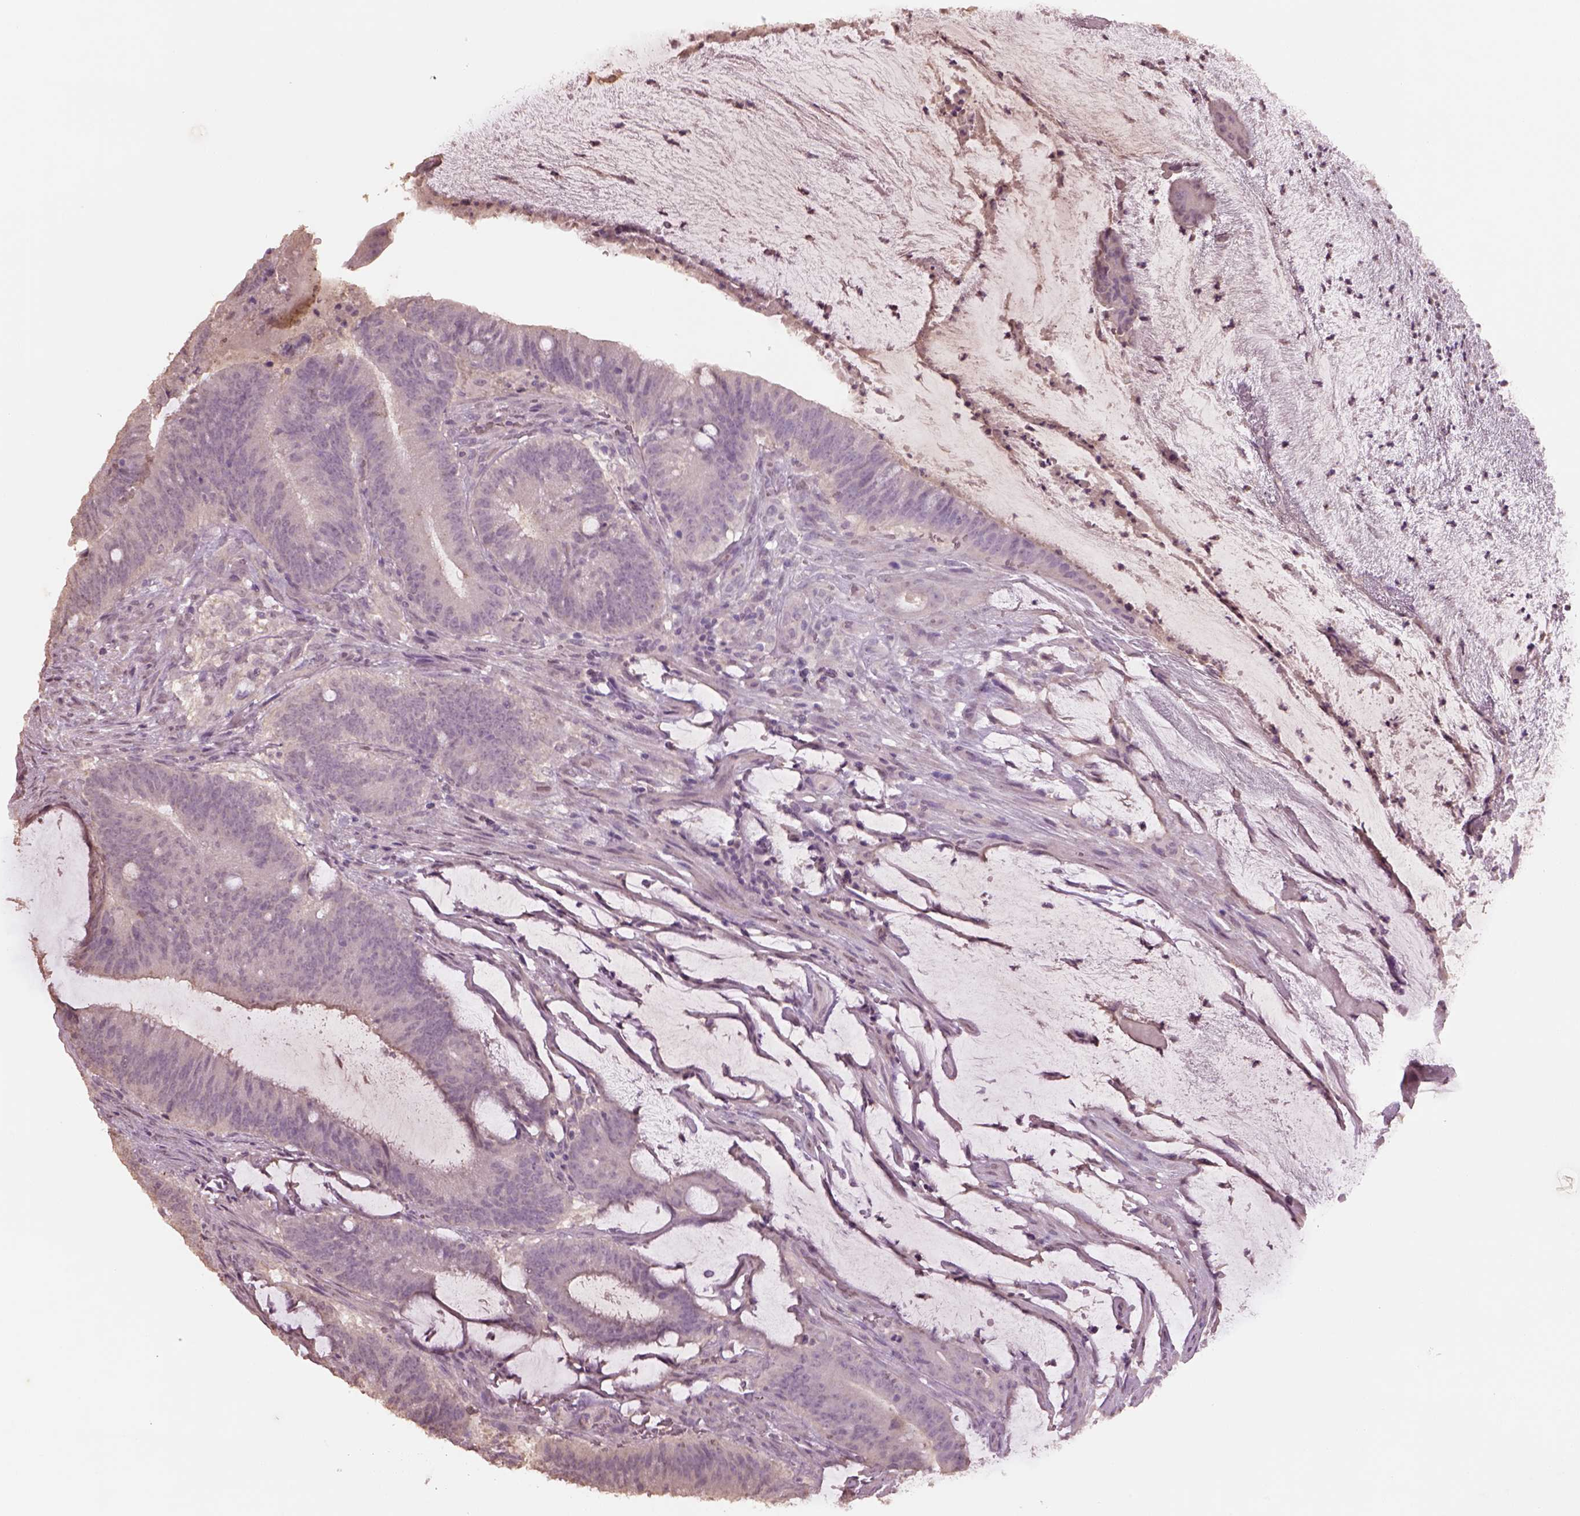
{"staining": {"intensity": "negative", "quantity": "none", "location": "none"}, "tissue": "colorectal cancer", "cell_type": "Tumor cells", "image_type": "cancer", "snomed": [{"axis": "morphology", "description": "Adenocarcinoma, NOS"}, {"axis": "topography", "description": "Colon"}], "caption": "Immunohistochemistry photomicrograph of neoplastic tissue: human colorectal cancer (adenocarcinoma) stained with DAB reveals no significant protein staining in tumor cells.", "gene": "KCNIP3", "patient": {"sex": "female", "age": 43}}